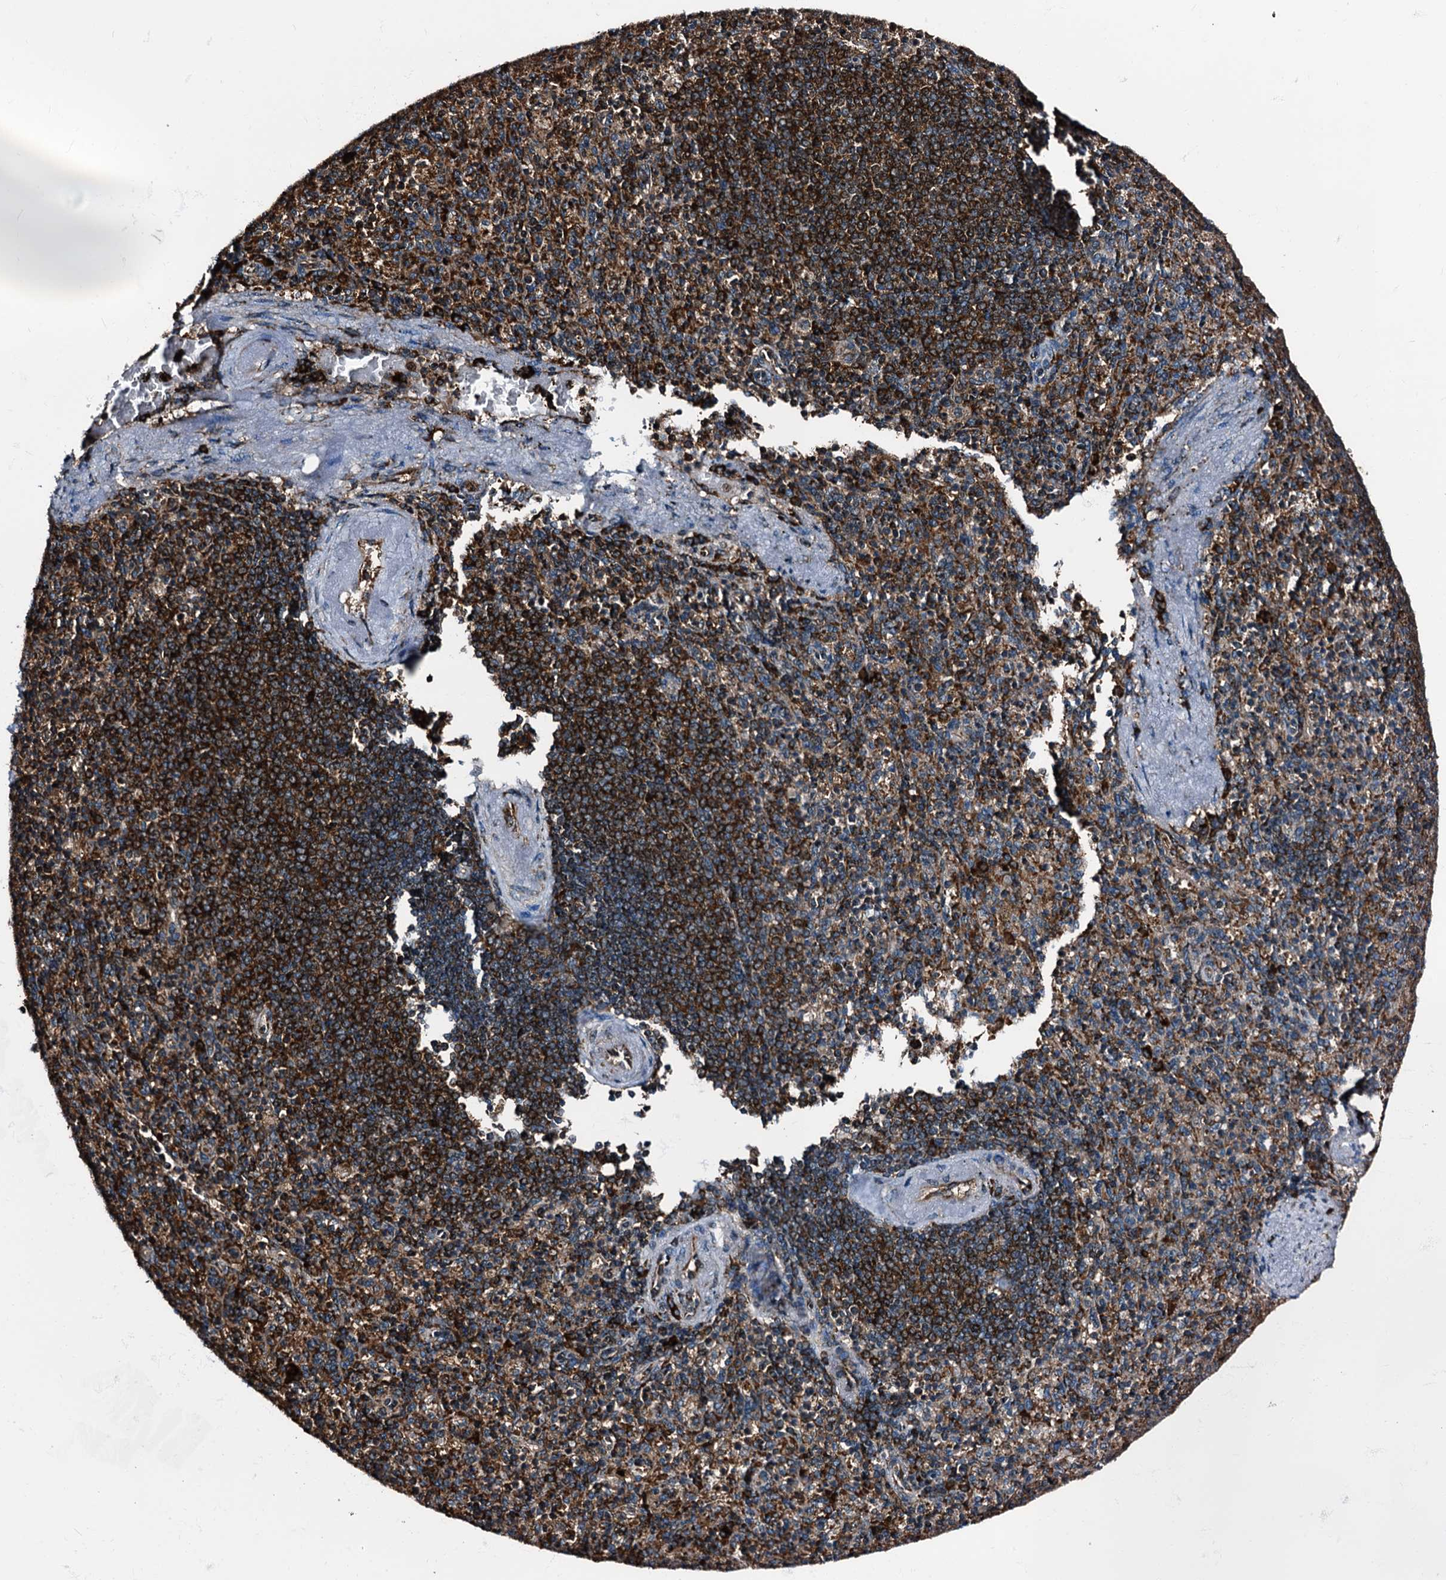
{"staining": {"intensity": "strong", "quantity": ">75%", "location": "cytoplasmic/membranous"}, "tissue": "spleen", "cell_type": "Cells in red pulp", "image_type": "normal", "snomed": [{"axis": "morphology", "description": "Normal tissue, NOS"}, {"axis": "topography", "description": "Spleen"}], "caption": "Immunohistochemical staining of unremarkable spleen displays >75% levels of strong cytoplasmic/membranous protein staining in approximately >75% of cells in red pulp. The protein of interest is shown in brown color, while the nuclei are stained blue.", "gene": "ATP2C1", "patient": {"sex": "female", "age": 74}}